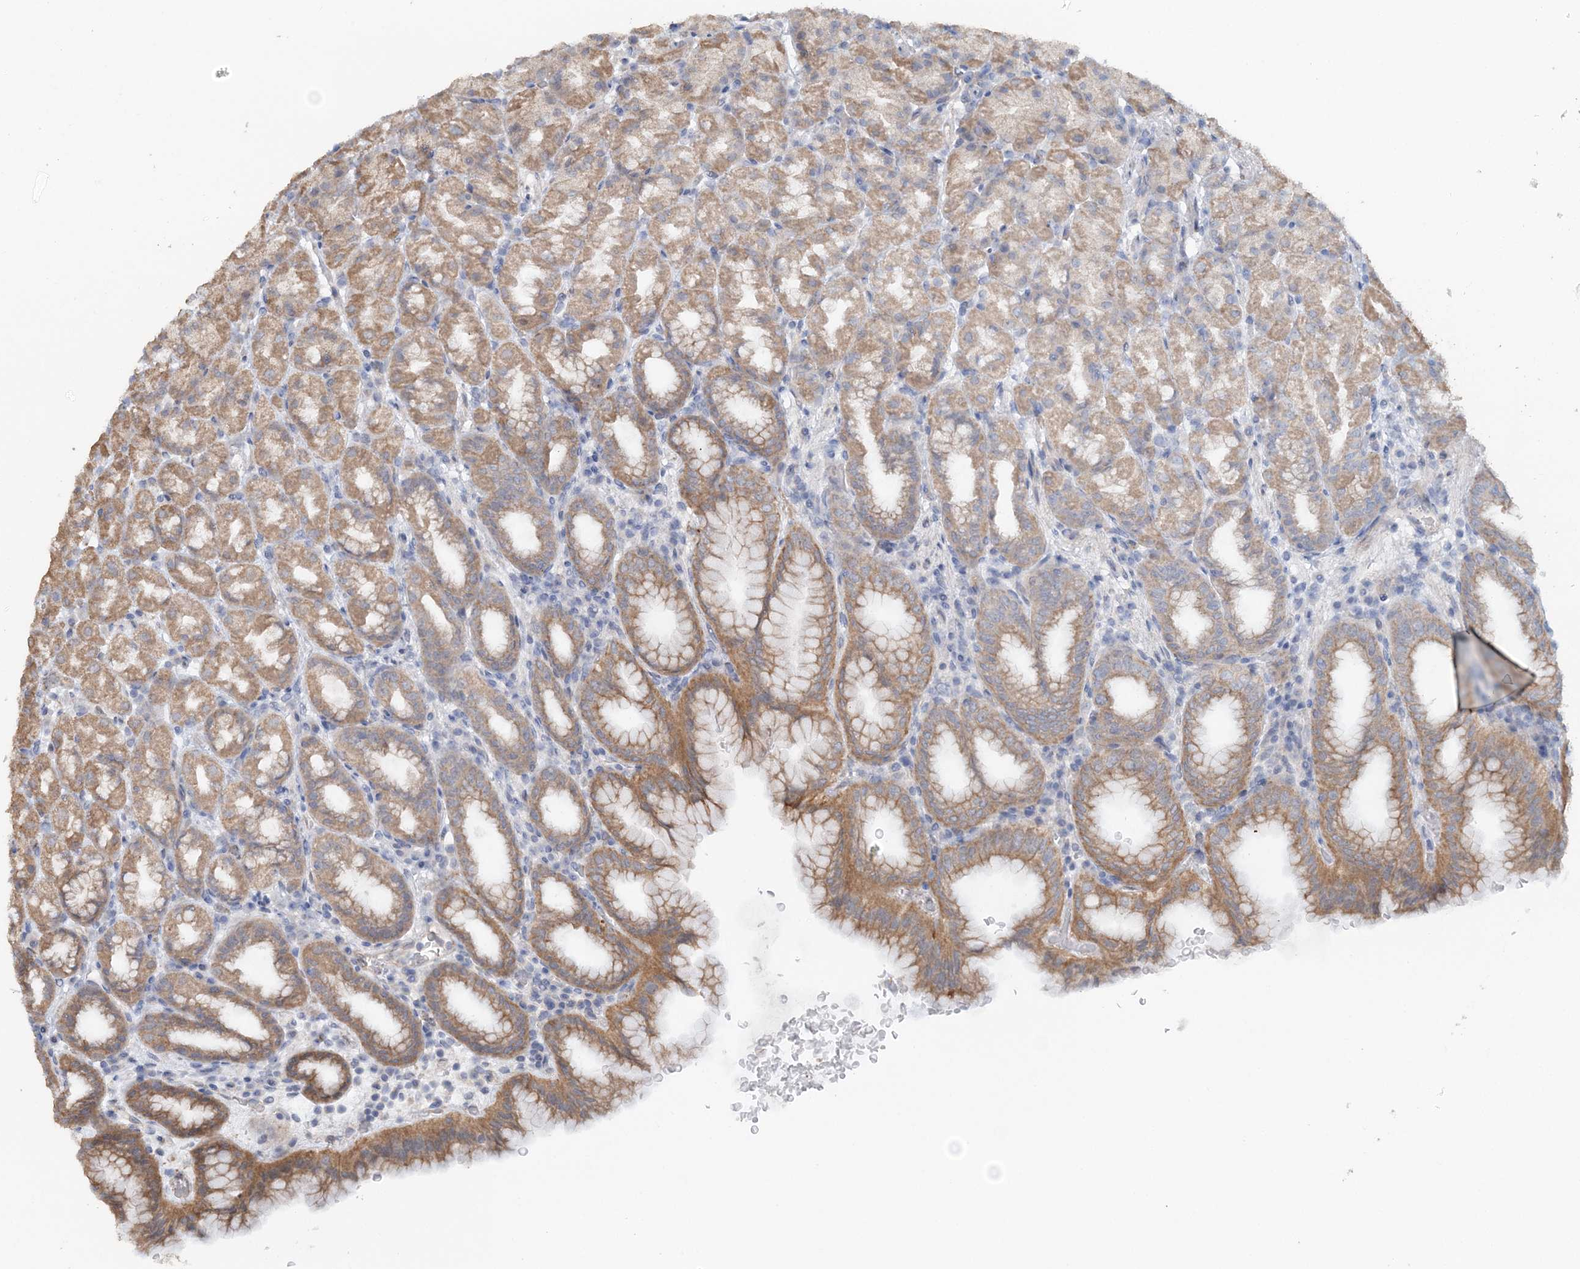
{"staining": {"intensity": "moderate", "quantity": ">75%", "location": "cytoplasmic/membranous"}, "tissue": "stomach", "cell_type": "Glandular cells", "image_type": "normal", "snomed": [{"axis": "morphology", "description": "Normal tissue, NOS"}, {"axis": "topography", "description": "Stomach, upper"}], "caption": "Immunohistochemical staining of normal stomach exhibits medium levels of moderate cytoplasmic/membranous expression in about >75% of glandular cells. (brown staining indicates protein expression, while blue staining denotes nuclei).", "gene": "FBXO38", "patient": {"sex": "male", "age": 68}}